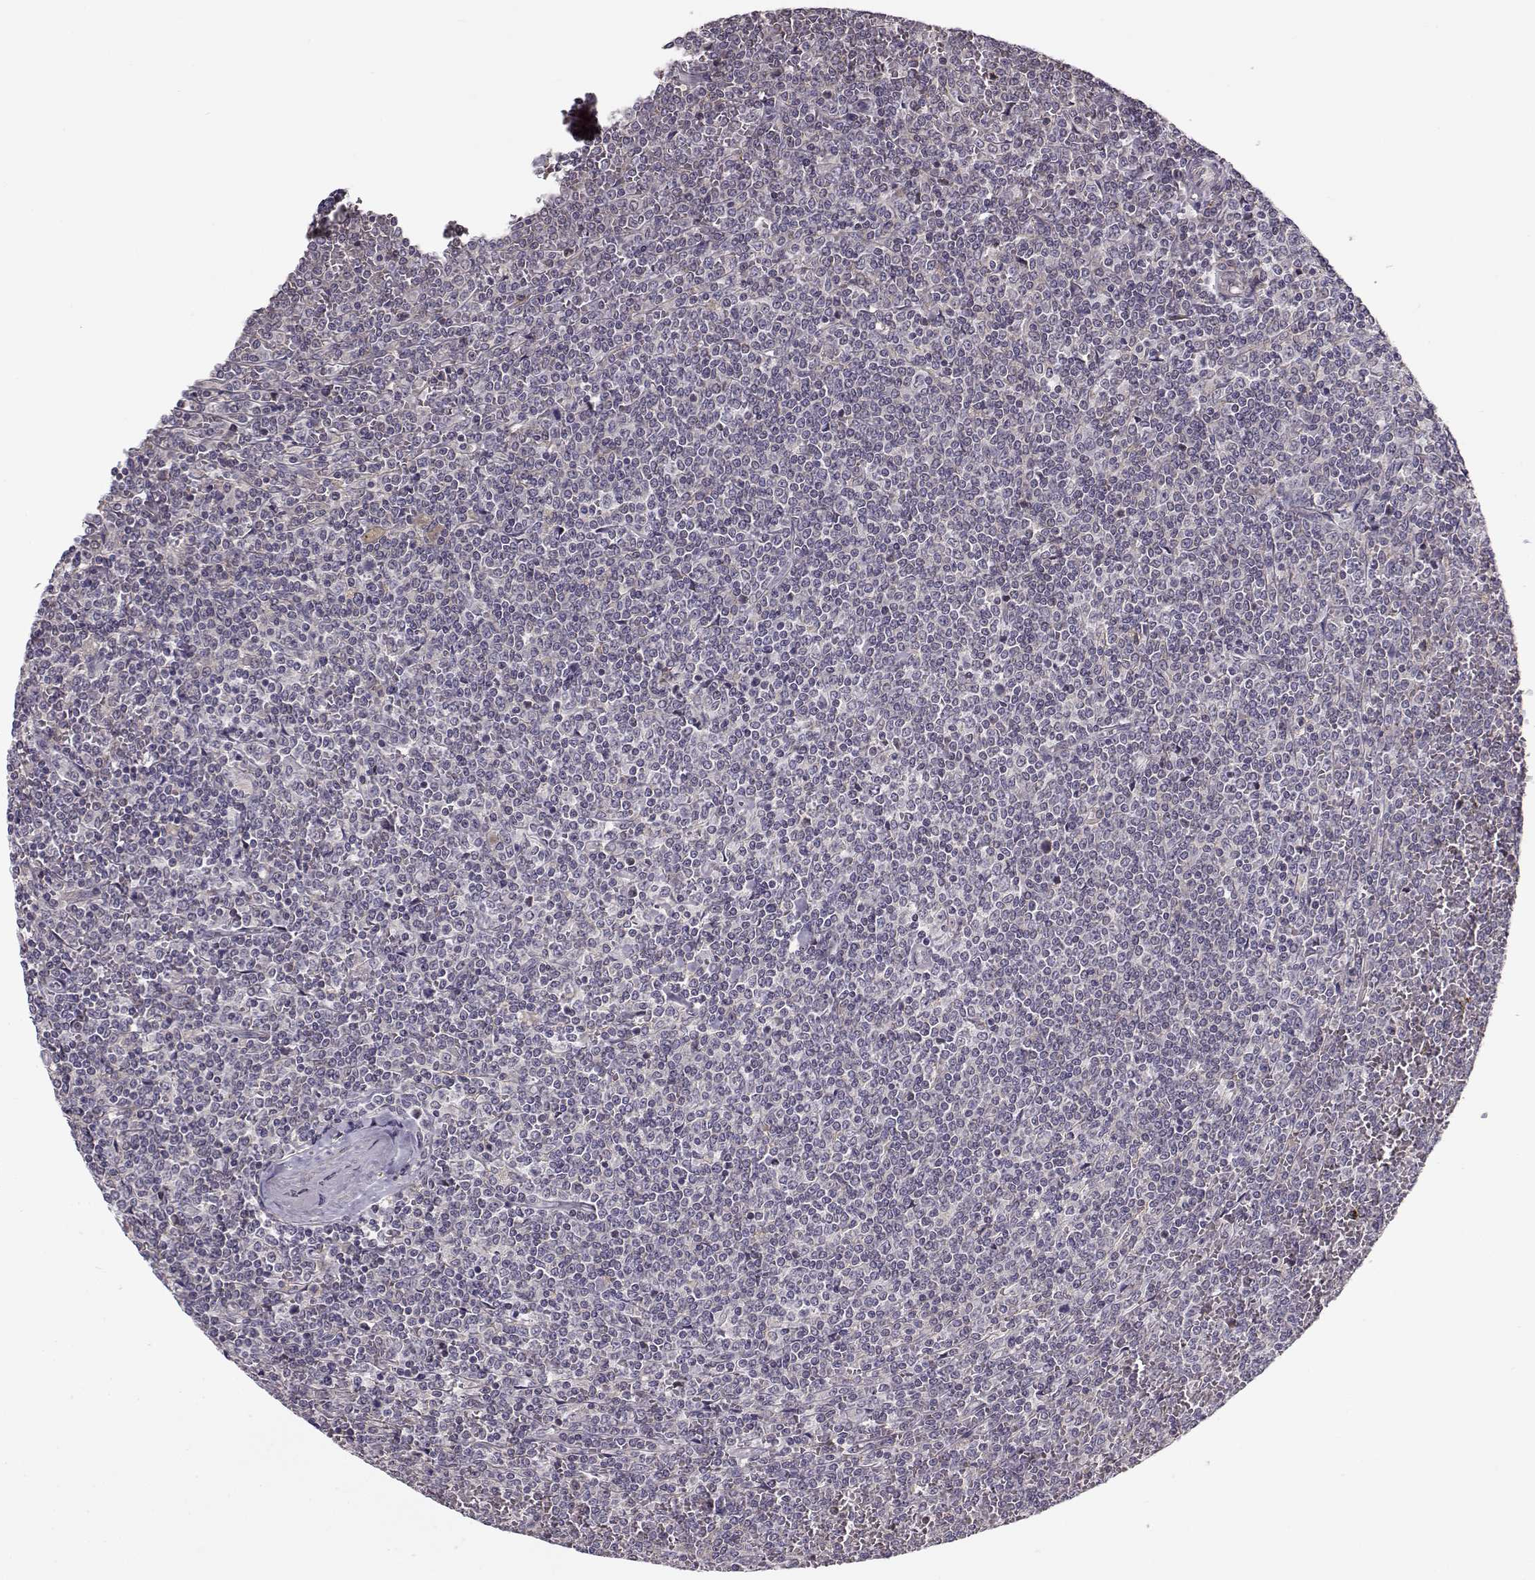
{"staining": {"intensity": "negative", "quantity": "none", "location": "none"}, "tissue": "lymphoma", "cell_type": "Tumor cells", "image_type": "cancer", "snomed": [{"axis": "morphology", "description": "Malignant lymphoma, non-Hodgkin's type, Low grade"}, {"axis": "topography", "description": "Spleen"}], "caption": "Low-grade malignant lymphoma, non-Hodgkin's type was stained to show a protein in brown. There is no significant positivity in tumor cells.", "gene": "ENTPD8", "patient": {"sex": "female", "age": 19}}